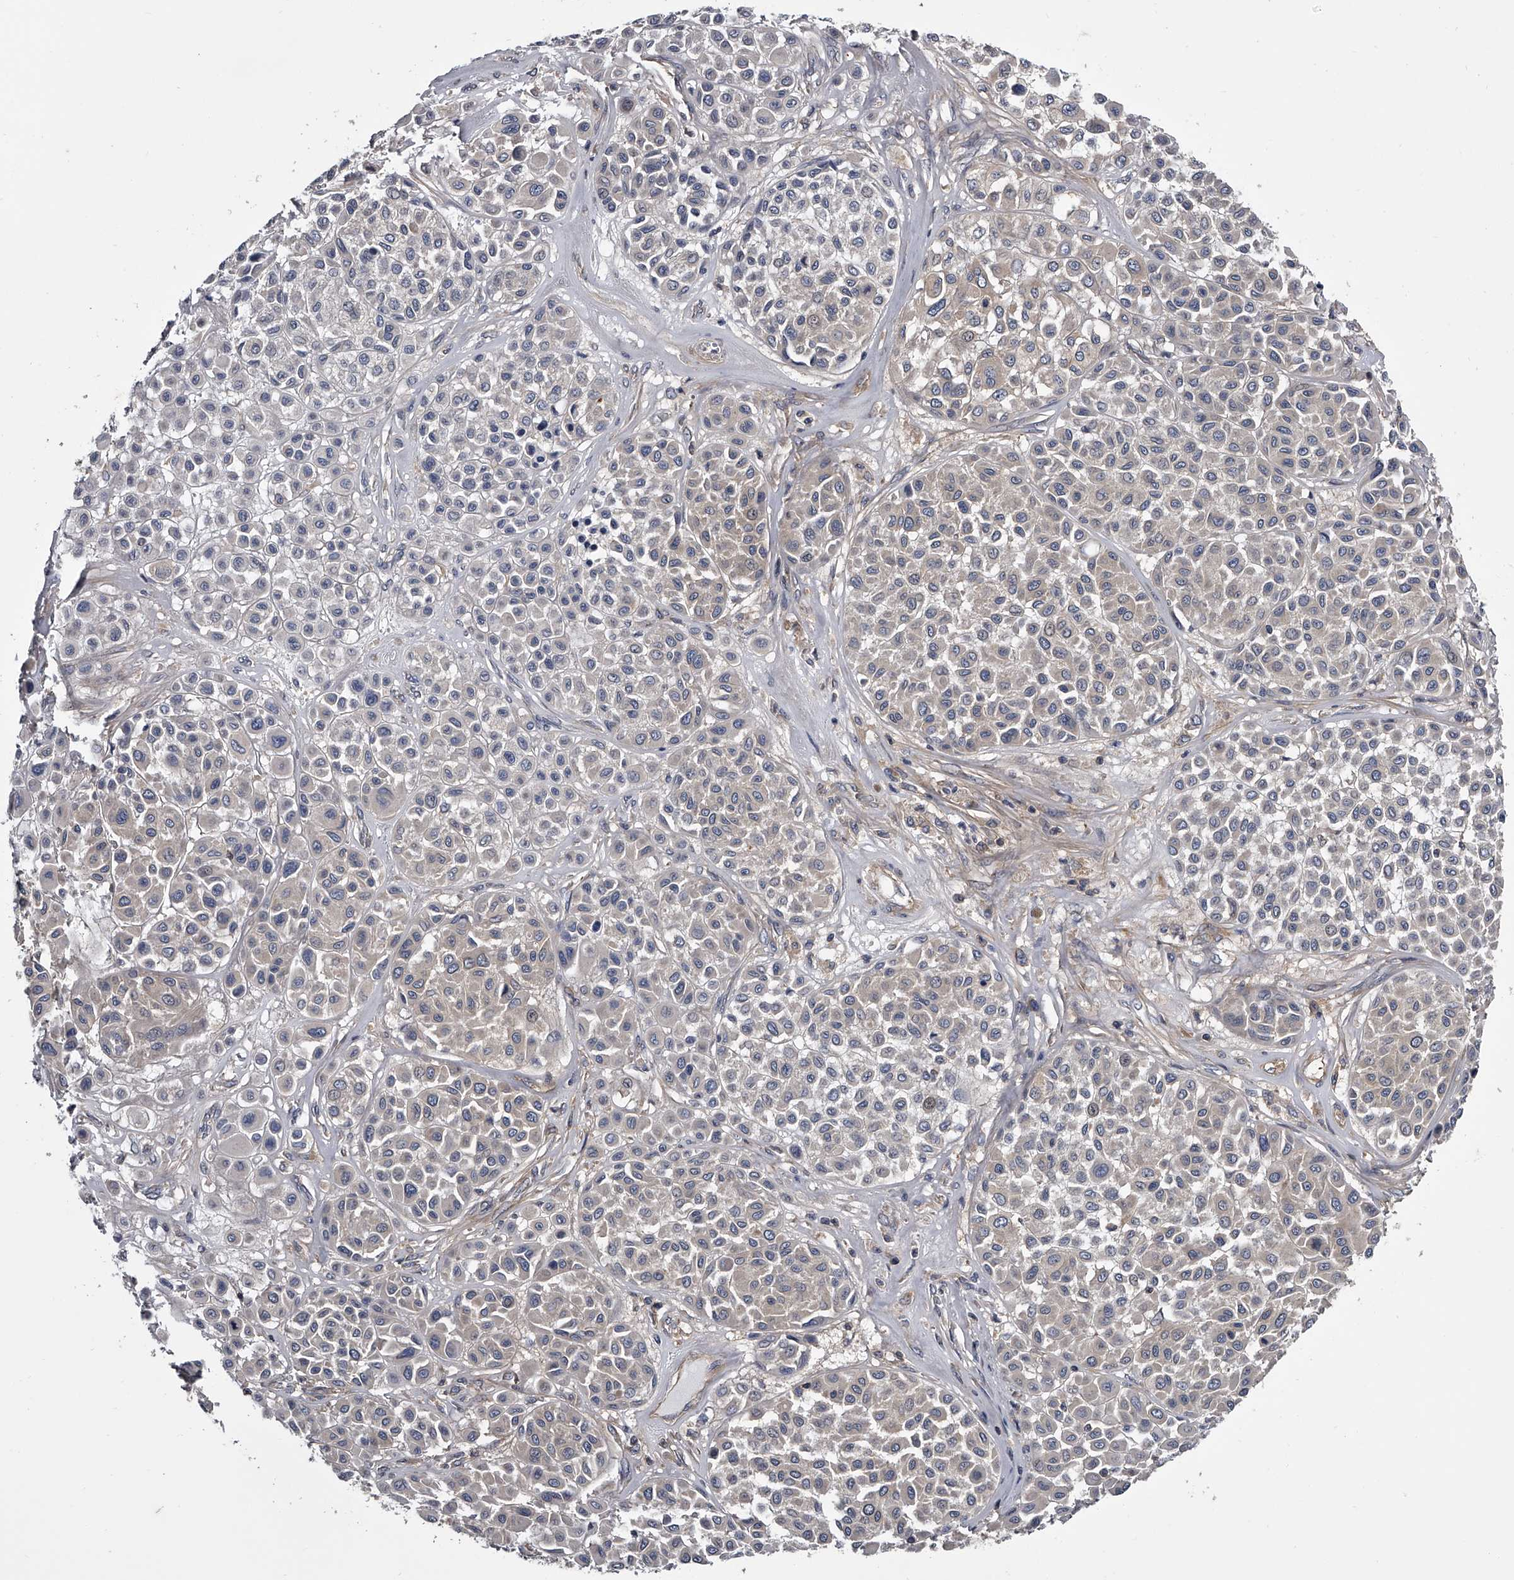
{"staining": {"intensity": "negative", "quantity": "none", "location": "none"}, "tissue": "melanoma", "cell_type": "Tumor cells", "image_type": "cancer", "snomed": [{"axis": "morphology", "description": "Malignant melanoma, Metastatic site"}, {"axis": "topography", "description": "Soft tissue"}], "caption": "There is no significant expression in tumor cells of melanoma.", "gene": "GAPVD1", "patient": {"sex": "male", "age": 41}}